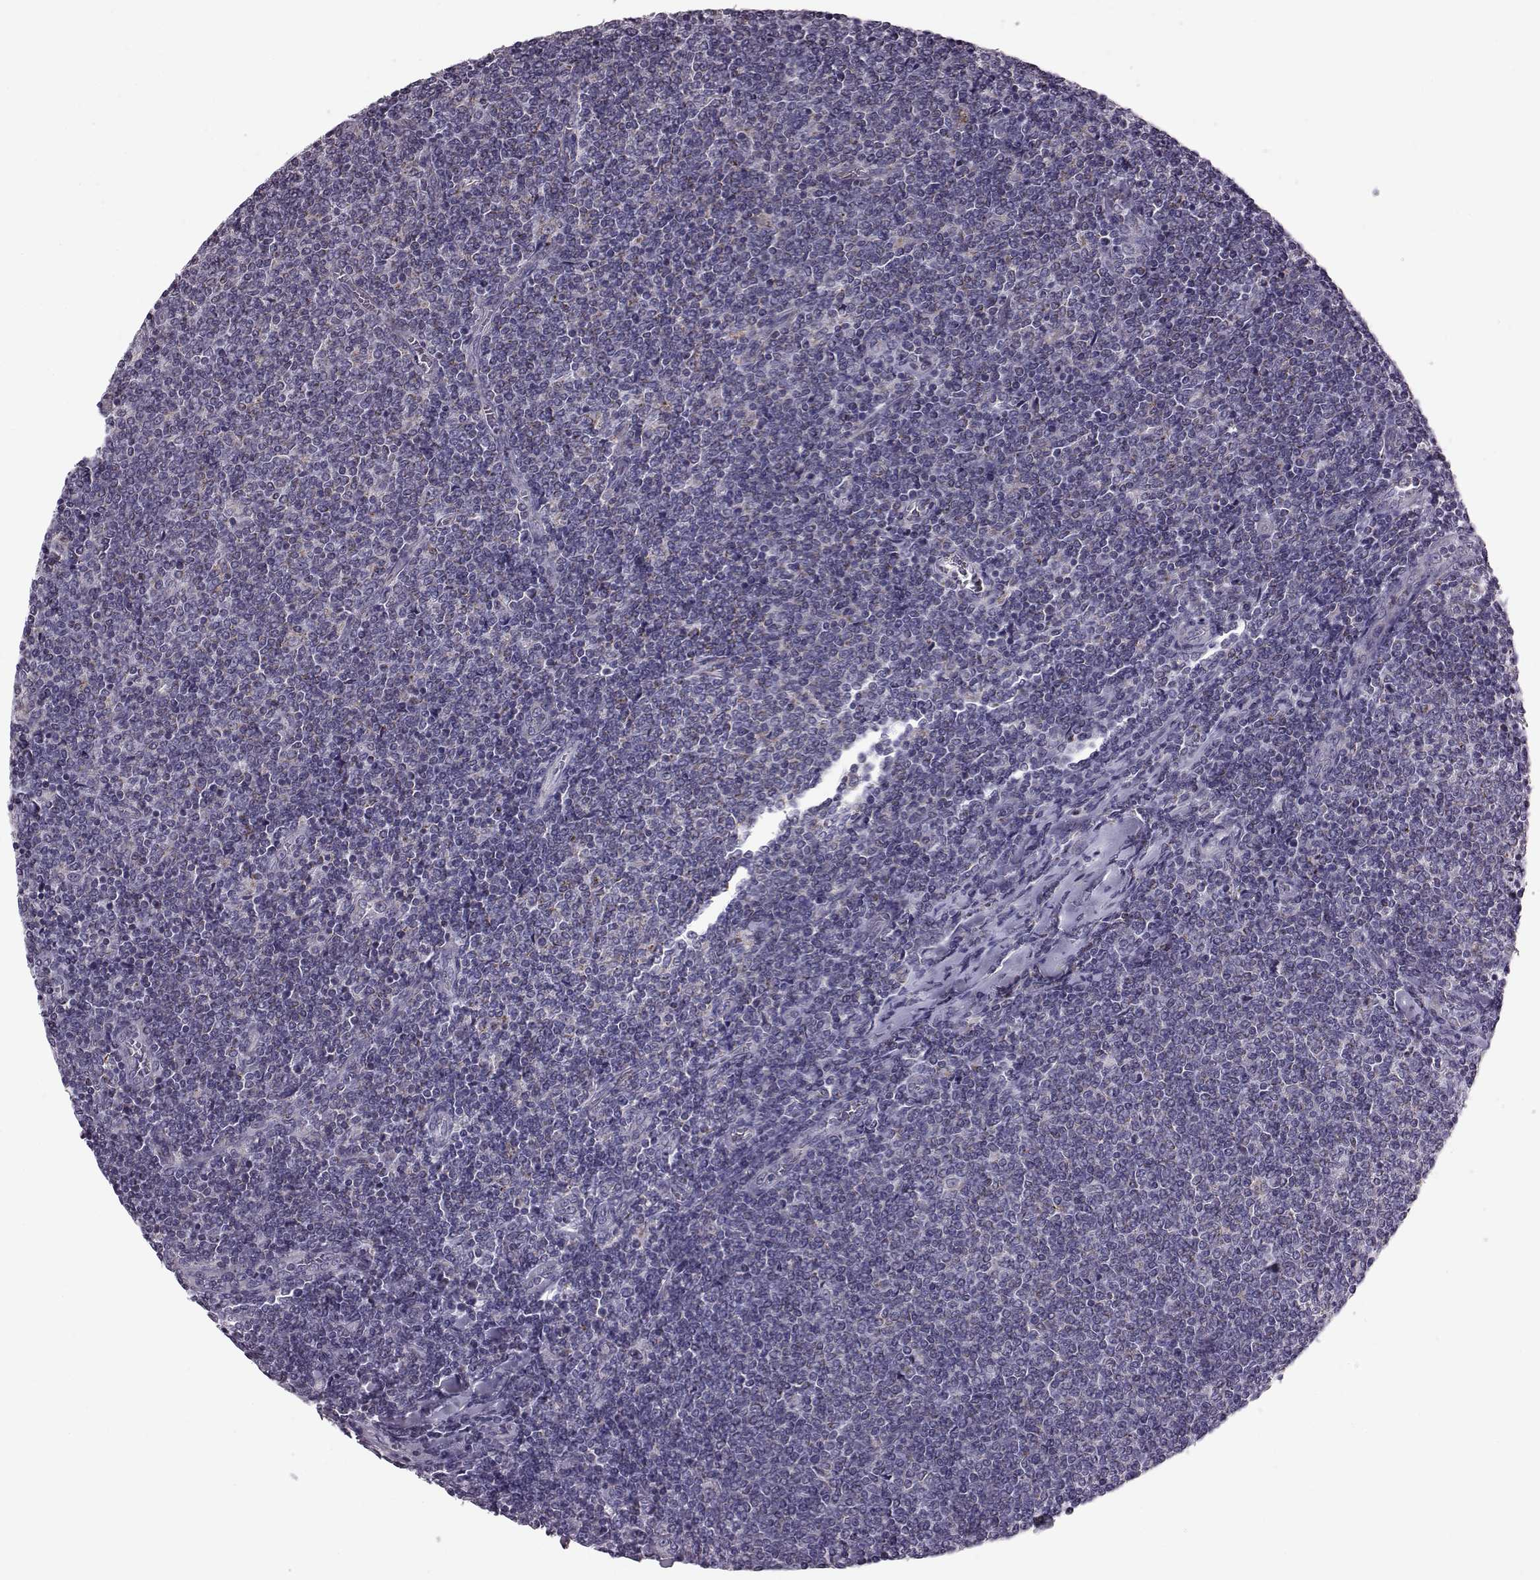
{"staining": {"intensity": "negative", "quantity": "none", "location": "none"}, "tissue": "lymphoma", "cell_type": "Tumor cells", "image_type": "cancer", "snomed": [{"axis": "morphology", "description": "Malignant lymphoma, non-Hodgkin's type, Low grade"}, {"axis": "topography", "description": "Lymph node"}], "caption": "Protein analysis of malignant lymphoma, non-Hodgkin's type (low-grade) demonstrates no significant positivity in tumor cells.", "gene": "RIMS2", "patient": {"sex": "male", "age": 52}}